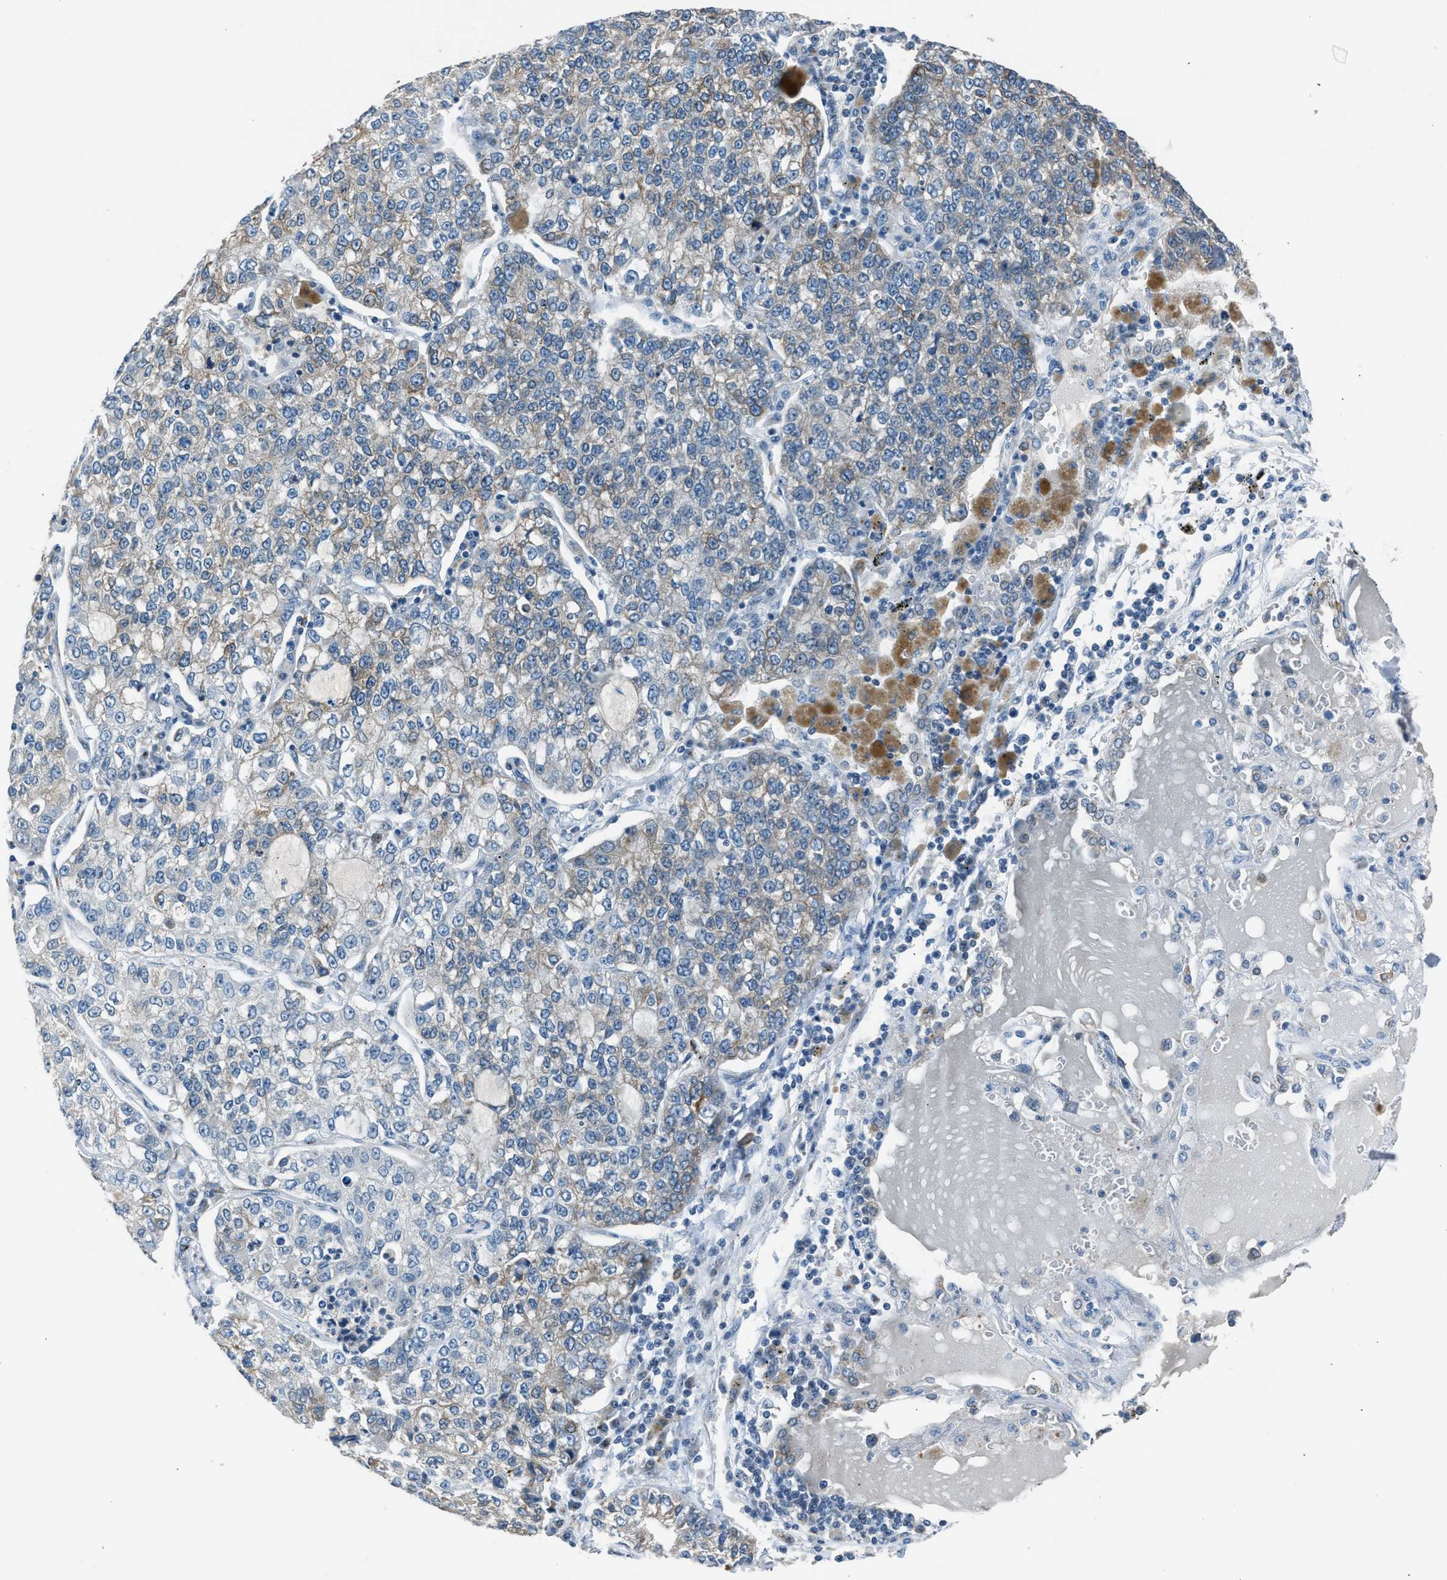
{"staining": {"intensity": "weak", "quantity": "25%-75%", "location": "cytoplasmic/membranous"}, "tissue": "lung cancer", "cell_type": "Tumor cells", "image_type": "cancer", "snomed": [{"axis": "morphology", "description": "Adenocarcinoma, NOS"}, {"axis": "topography", "description": "Lung"}], "caption": "Immunohistochemistry (IHC) histopathology image of human adenocarcinoma (lung) stained for a protein (brown), which exhibits low levels of weak cytoplasmic/membranous positivity in approximately 25%-75% of tumor cells.", "gene": "RNF41", "patient": {"sex": "male", "age": 49}}